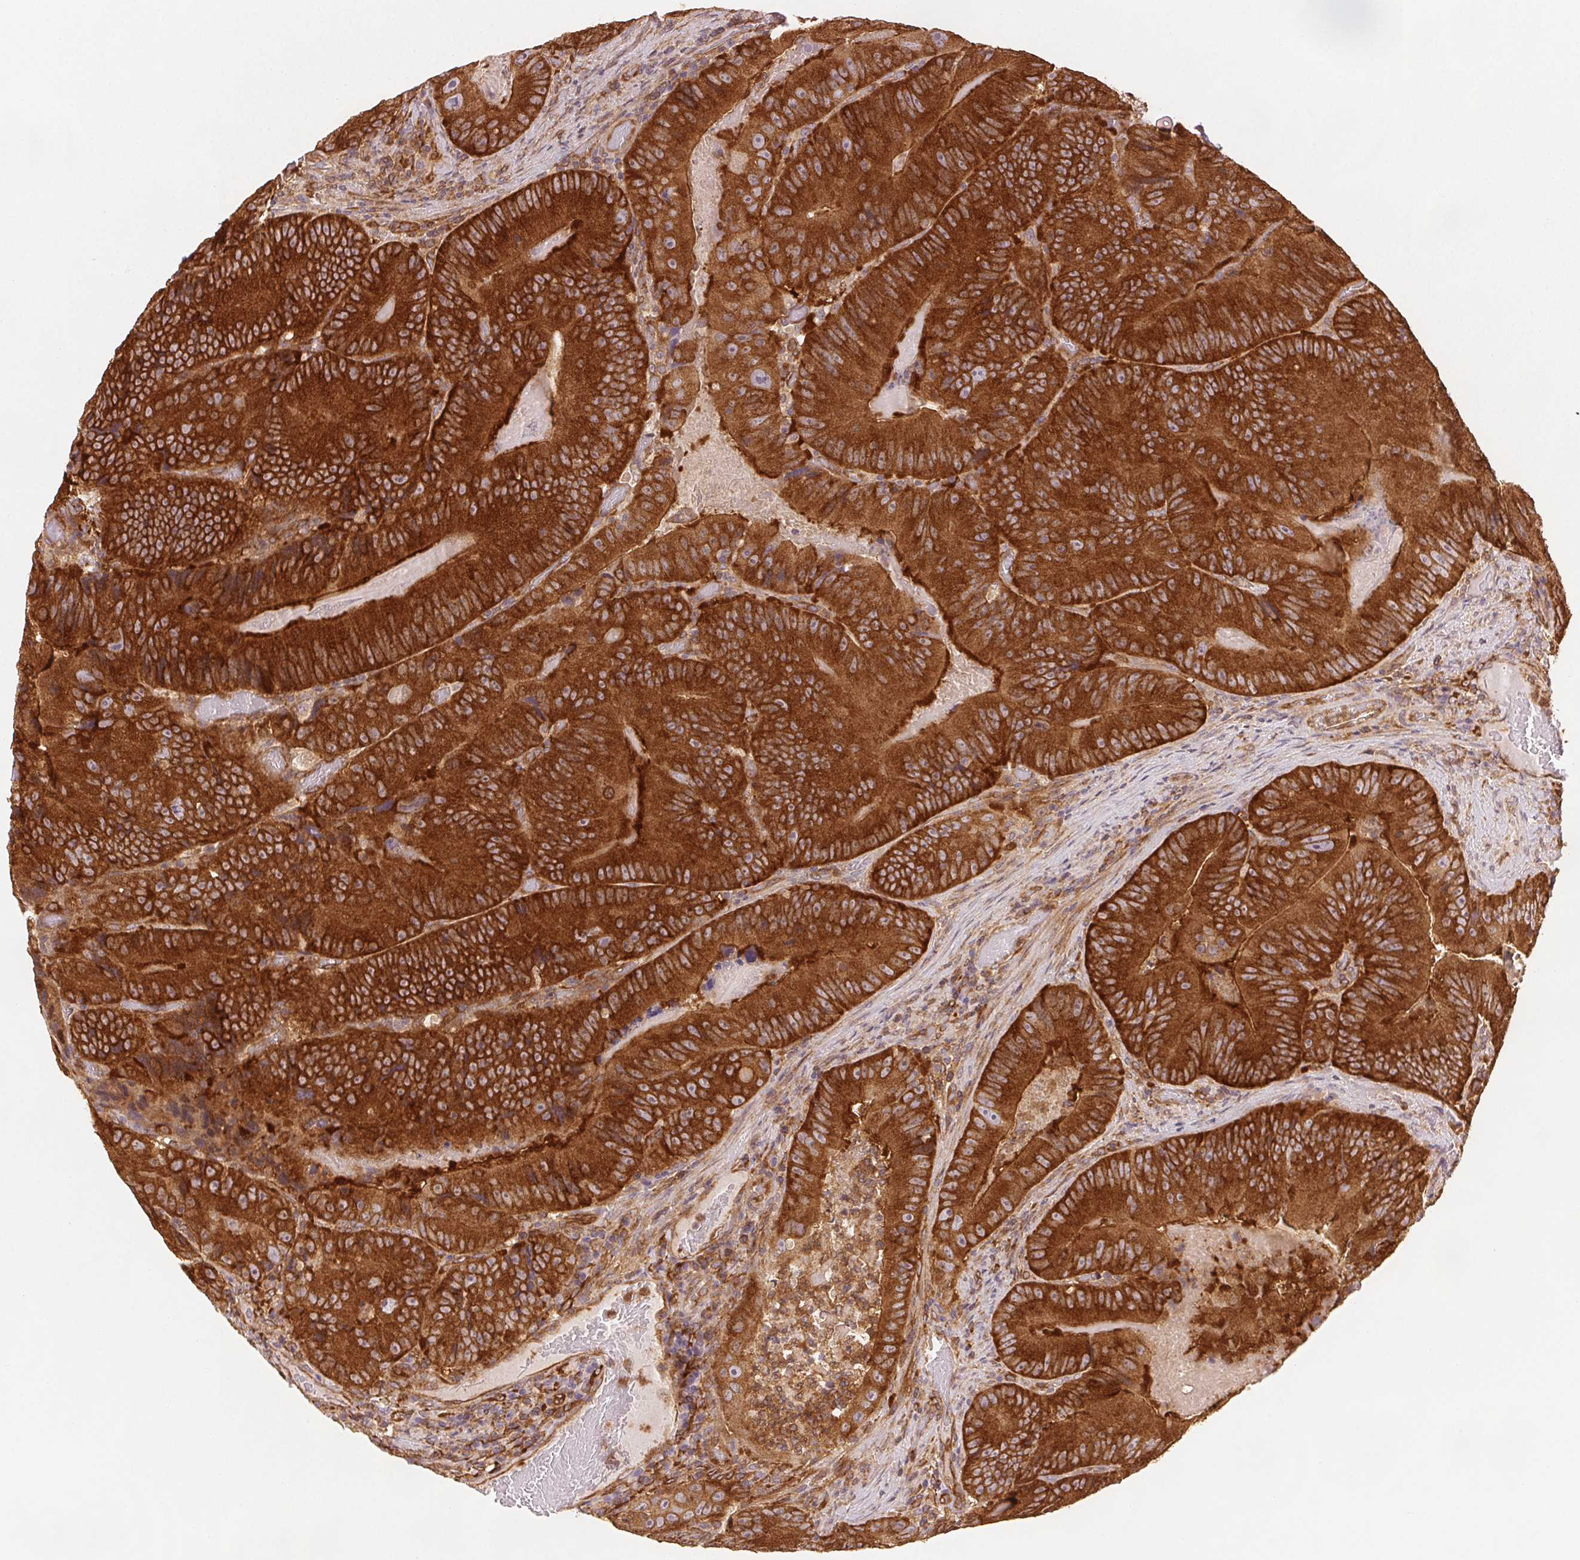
{"staining": {"intensity": "strong", "quantity": ">75%", "location": "cytoplasmic/membranous"}, "tissue": "colorectal cancer", "cell_type": "Tumor cells", "image_type": "cancer", "snomed": [{"axis": "morphology", "description": "Adenocarcinoma, NOS"}, {"axis": "topography", "description": "Colon"}], "caption": "IHC (DAB) staining of human colorectal adenocarcinoma shows strong cytoplasmic/membranous protein staining in about >75% of tumor cells.", "gene": "DIAPH2", "patient": {"sex": "female", "age": 86}}